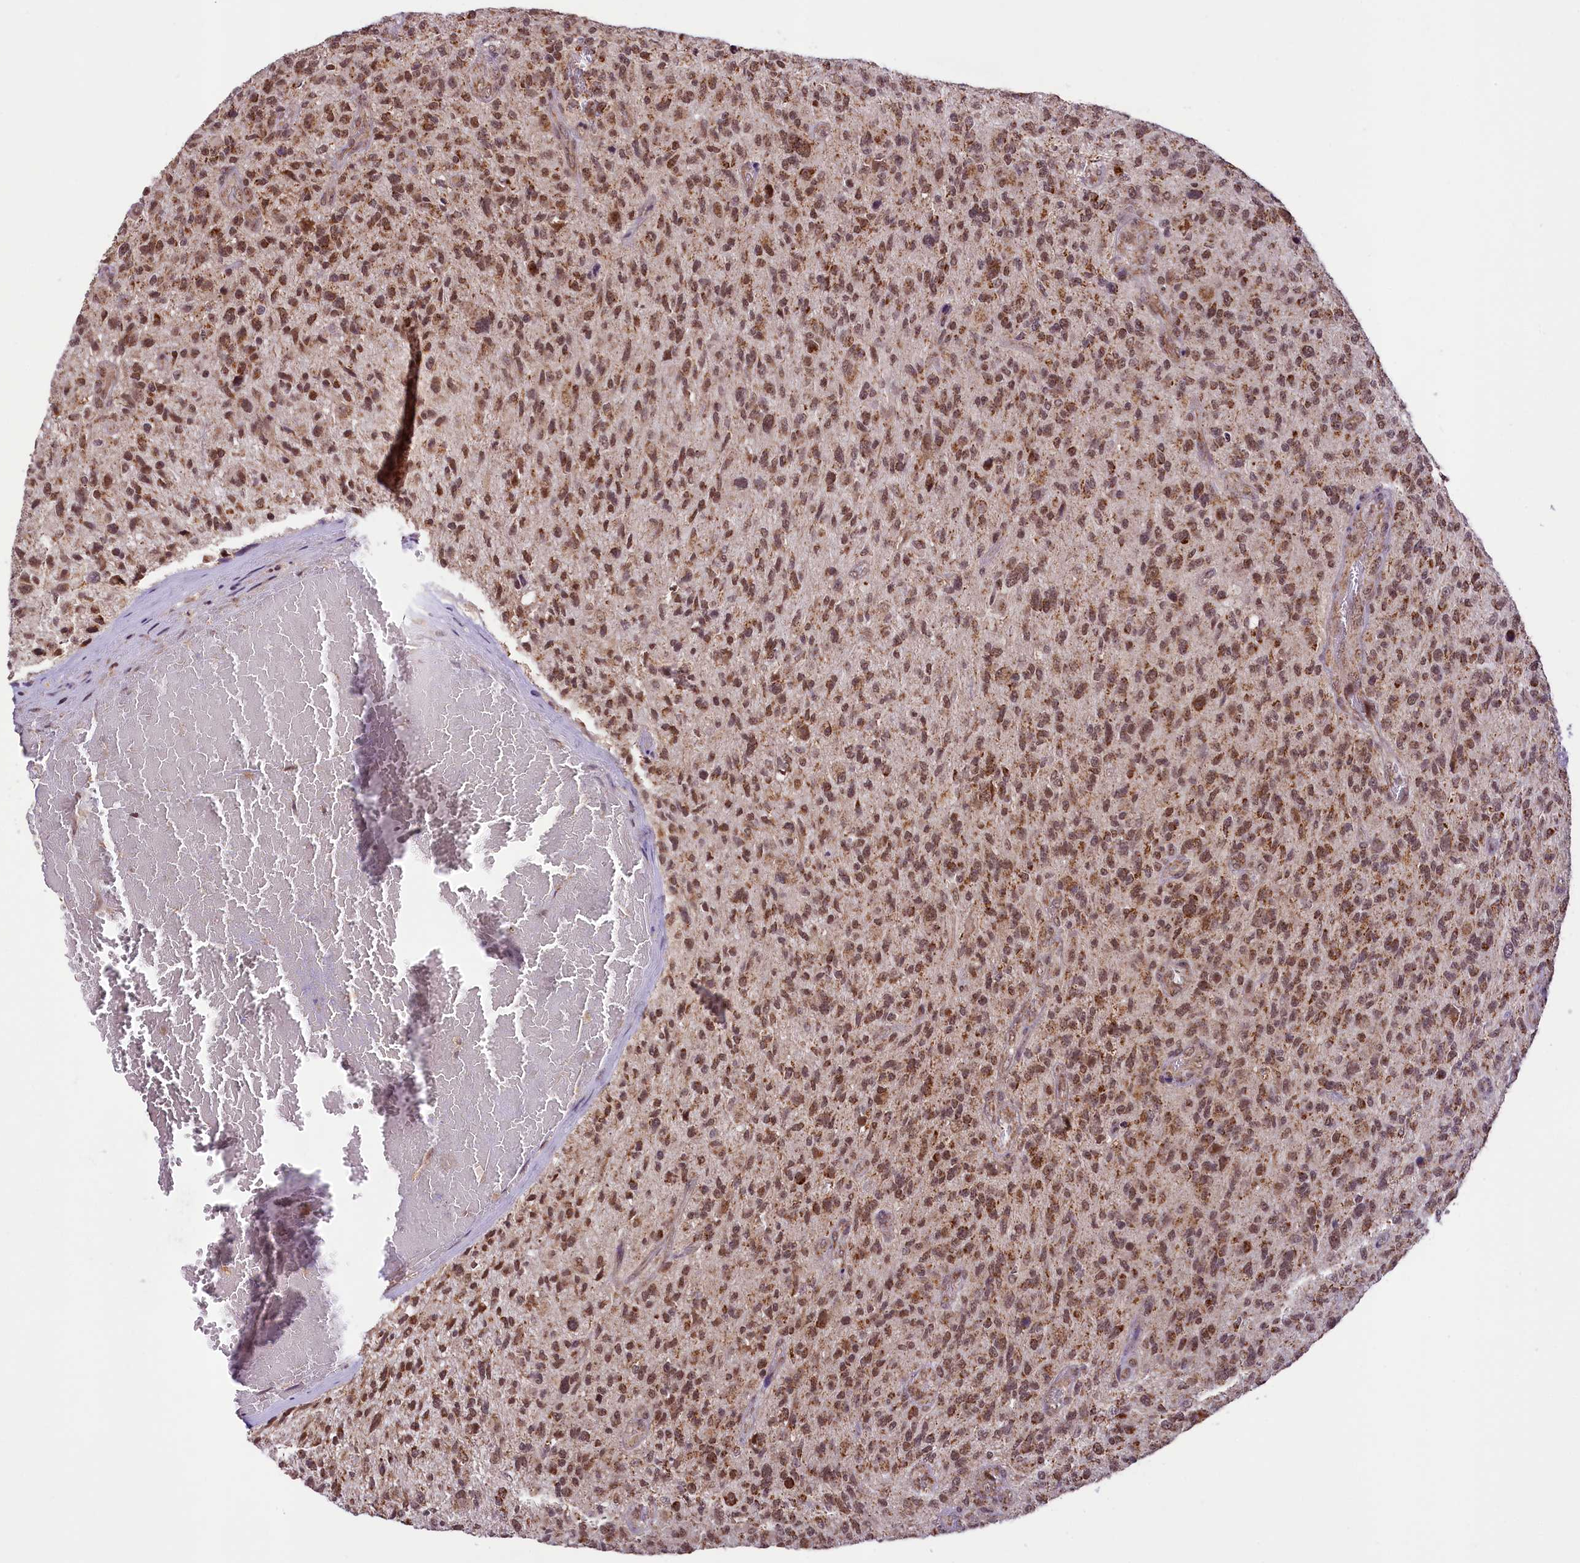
{"staining": {"intensity": "moderate", "quantity": ">75%", "location": "cytoplasmic/membranous,nuclear"}, "tissue": "glioma", "cell_type": "Tumor cells", "image_type": "cancer", "snomed": [{"axis": "morphology", "description": "Glioma, malignant, High grade"}, {"axis": "topography", "description": "Brain"}], "caption": "An immunohistochemistry (IHC) micrograph of tumor tissue is shown. Protein staining in brown labels moderate cytoplasmic/membranous and nuclear positivity in malignant high-grade glioma within tumor cells. Using DAB (3,3'-diaminobenzidine) (brown) and hematoxylin (blue) stains, captured at high magnification using brightfield microscopy.", "gene": "PAF1", "patient": {"sex": "male", "age": 47}}